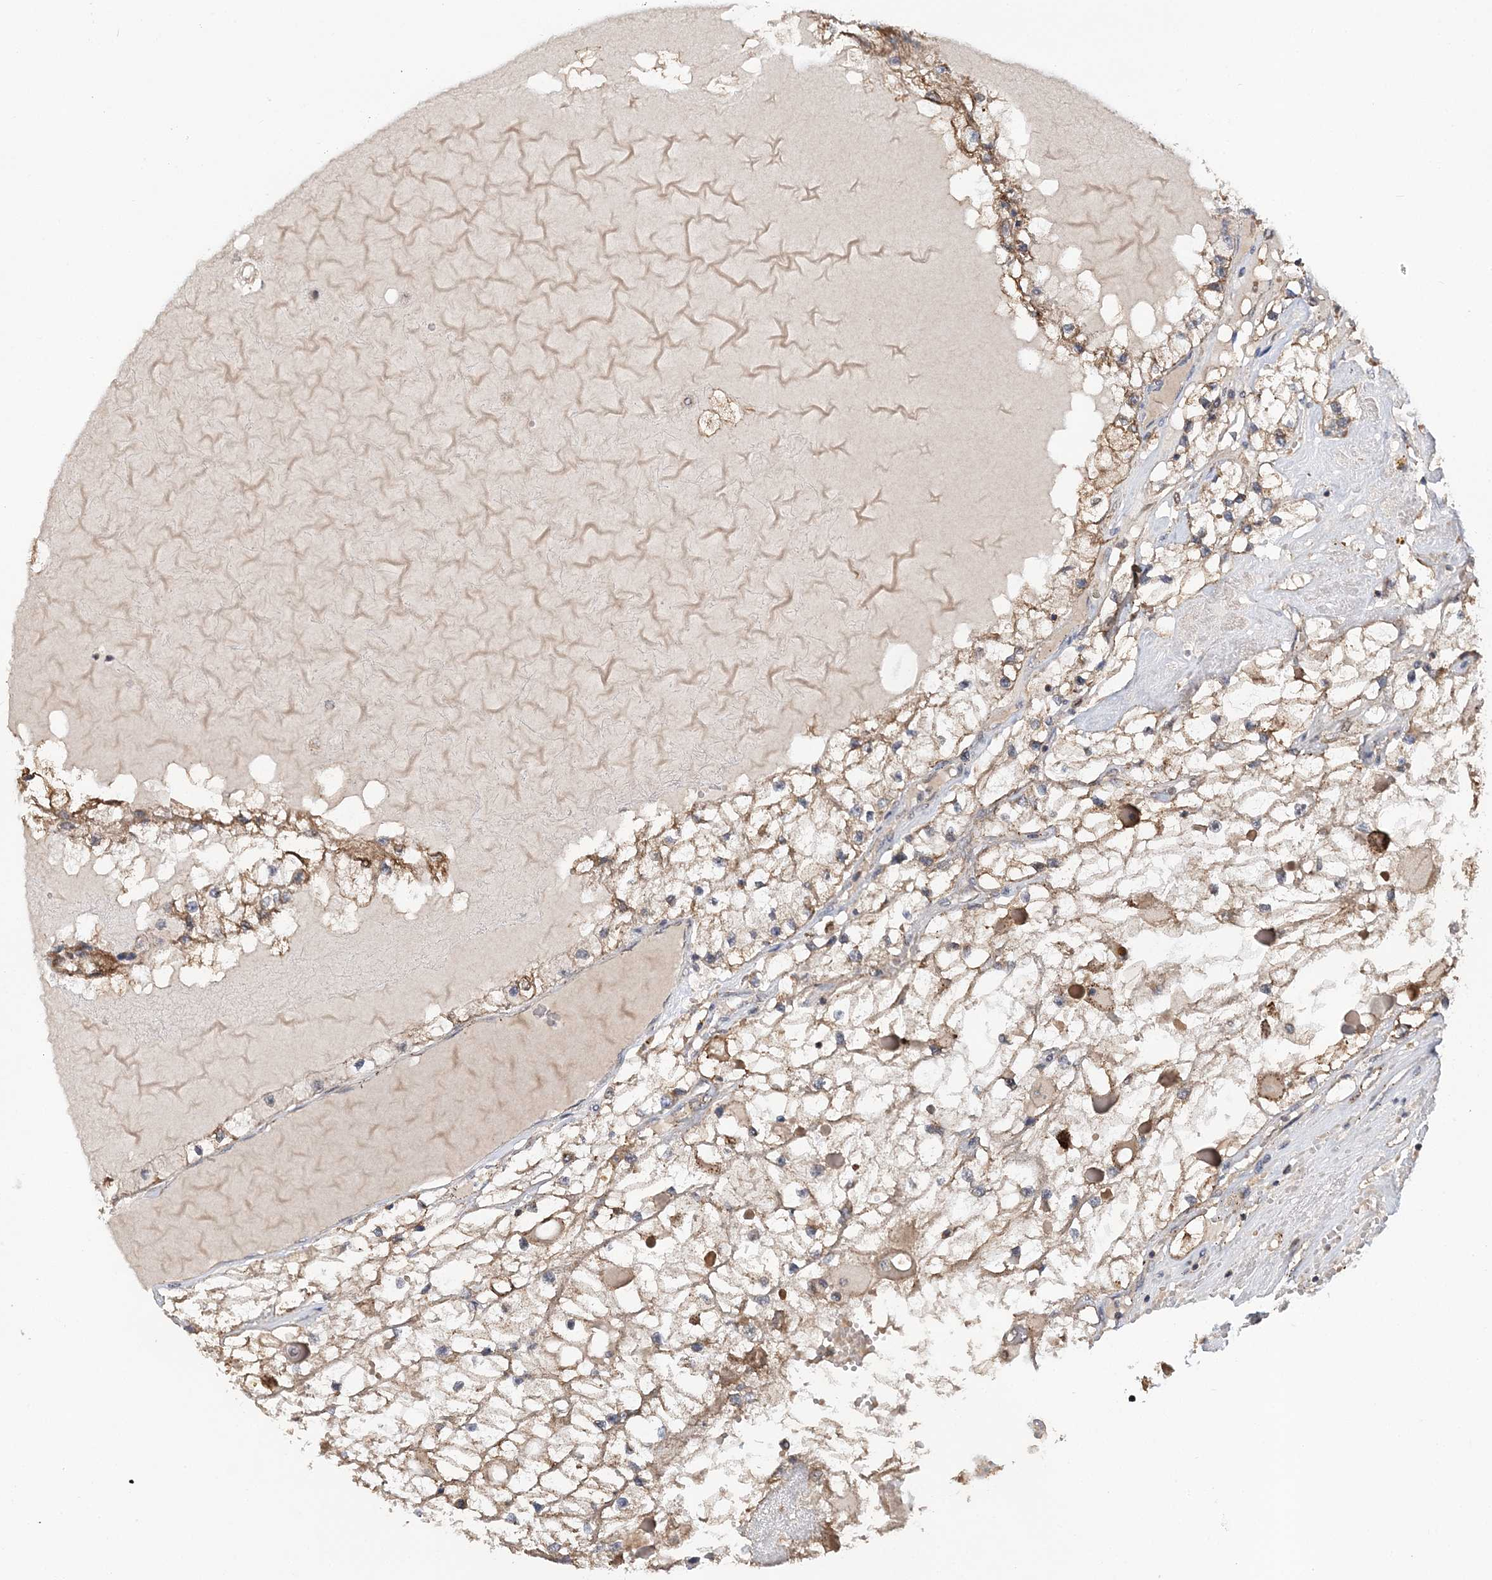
{"staining": {"intensity": "weak", "quantity": ">75%", "location": "cytoplasmic/membranous"}, "tissue": "renal cancer", "cell_type": "Tumor cells", "image_type": "cancer", "snomed": [{"axis": "morphology", "description": "Adenocarcinoma, NOS"}, {"axis": "topography", "description": "Kidney"}], "caption": "There is low levels of weak cytoplasmic/membranous positivity in tumor cells of renal cancer, as demonstrated by immunohistochemical staining (brown color).", "gene": "KIF4A", "patient": {"sex": "male", "age": 68}}